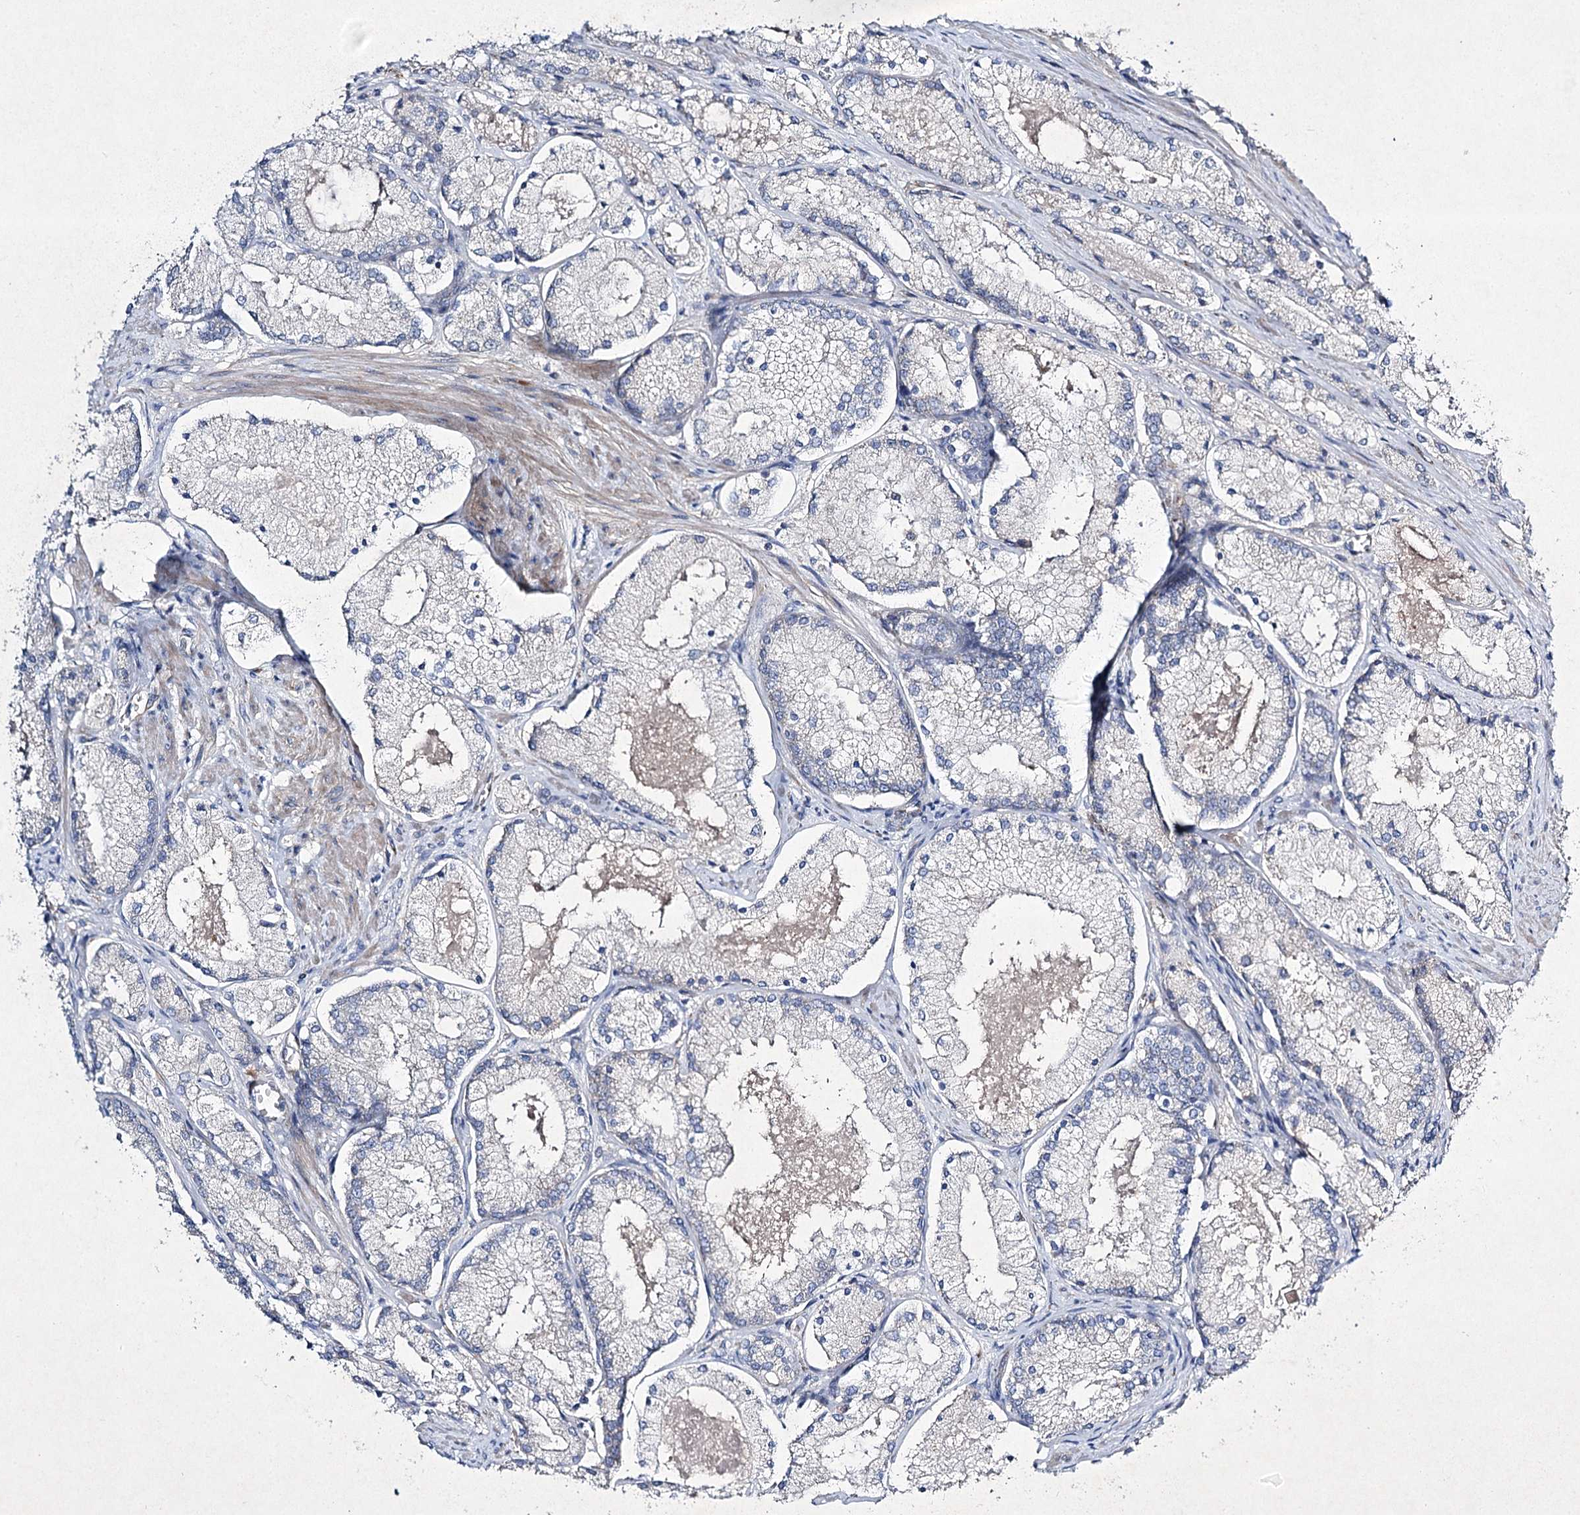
{"staining": {"intensity": "negative", "quantity": "none", "location": "none"}, "tissue": "prostate cancer", "cell_type": "Tumor cells", "image_type": "cancer", "snomed": [{"axis": "morphology", "description": "Adenocarcinoma, Low grade"}, {"axis": "topography", "description": "Prostate"}], "caption": "DAB immunohistochemical staining of human prostate adenocarcinoma (low-grade) reveals no significant positivity in tumor cells.", "gene": "KIAA0825", "patient": {"sex": "male", "age": 74}}